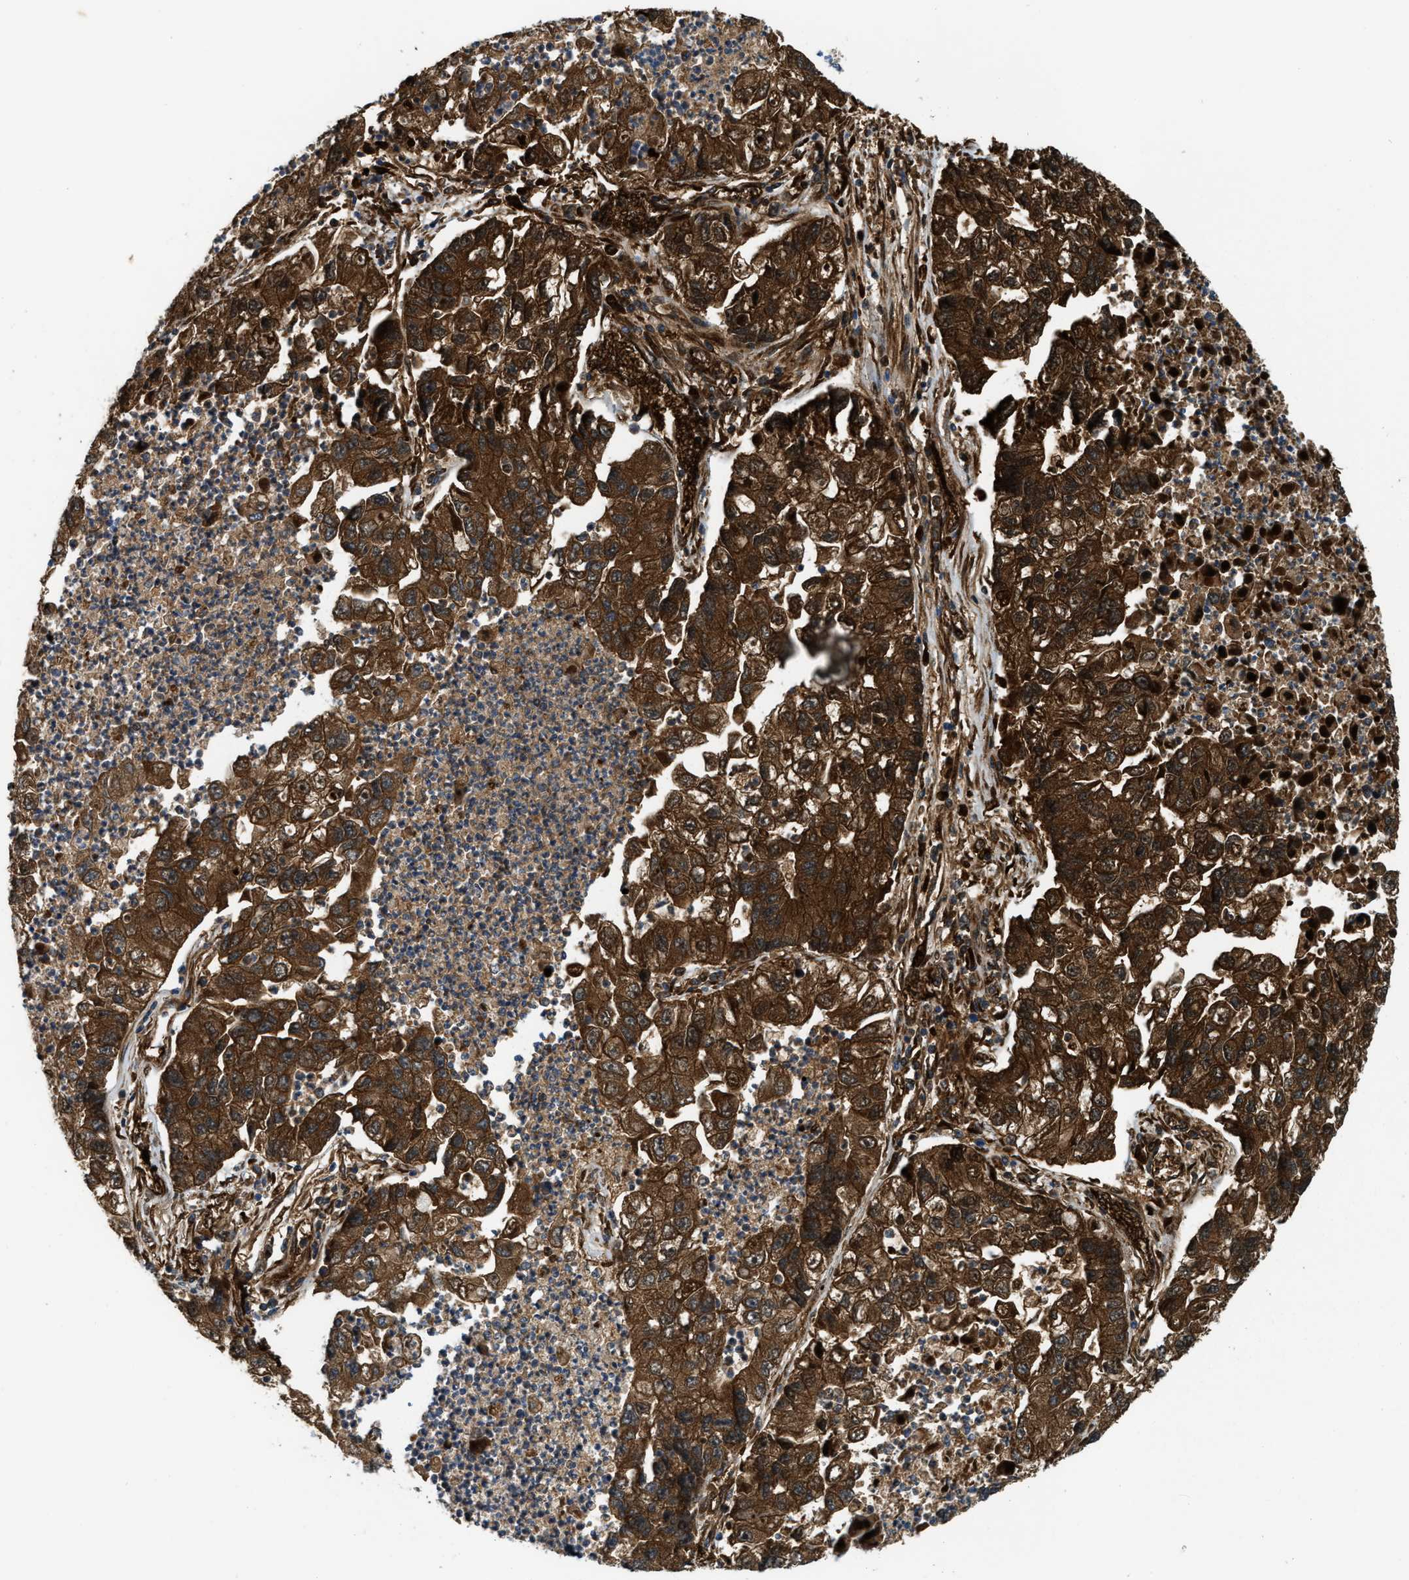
{"staining": {"intensity": "strong", "quantity": ">75%", "location": "cytoplasmic/membranous"}, "tissue": "lung cancer", "cell_type": "Tumor cells", "image_type": "cancer", "snomed": [{"axis": "morphology", "description": "Adenocarcinoma, NOS"}, {"axis": "topography", "description": "Lung"}], "caption": "A histopathology image of lung adenocarcinoma stained for a protein exhibits strong cytoplasmic/membranous brown staining in tumor cells.", "gene": "ERC1", "patient": {"sex": "female", "age": 51}}